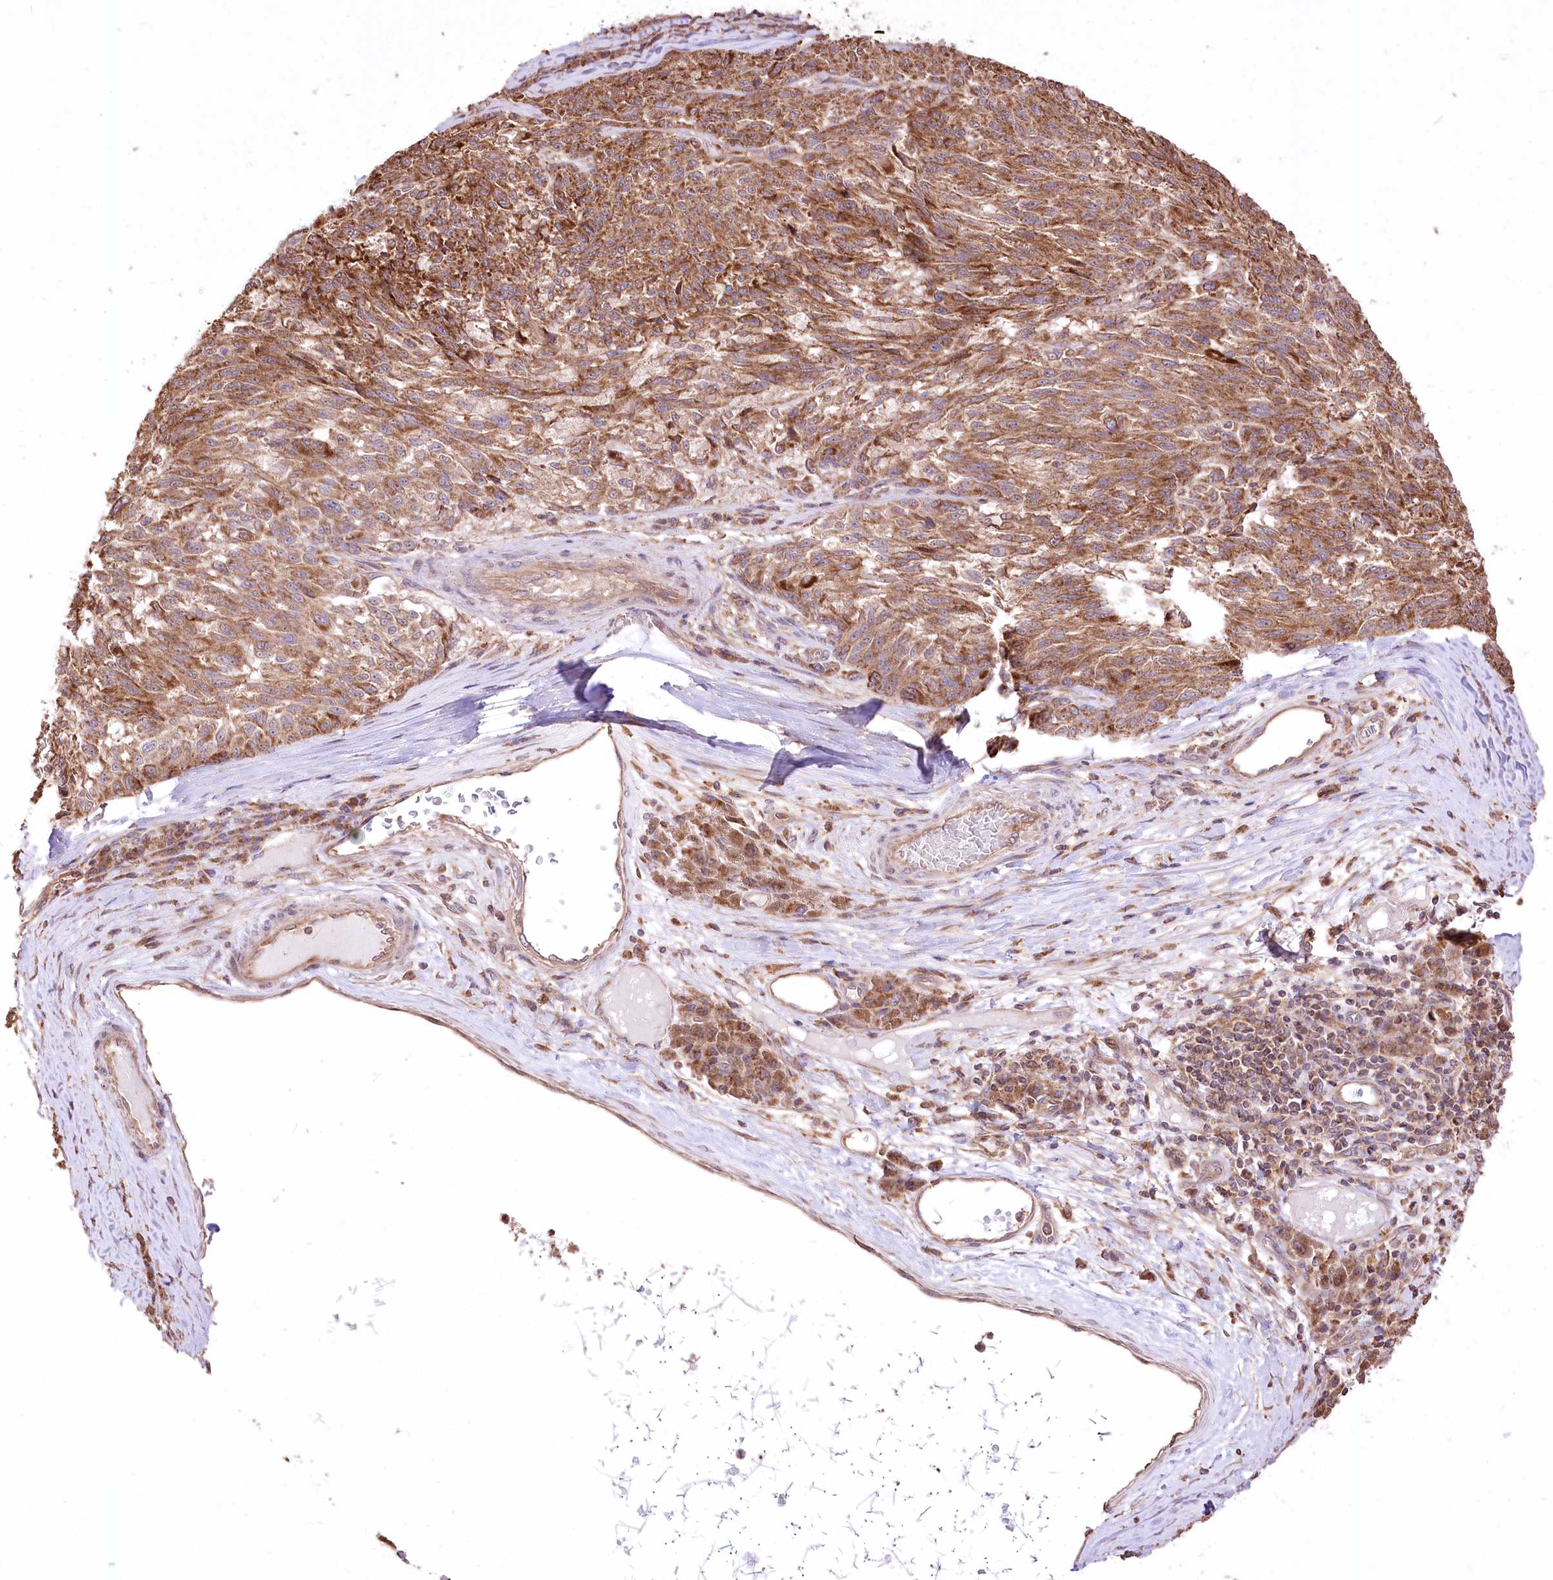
{"staining": {"intensity": "moderate", "quantity": ">75%", "location": "cytoplasmic/membranous"}, "tissue": "melanoma", "cell_type": "Tumor cells", "image_type": "cancer", "snomed": [{"axis": "morphology", "description": "Malignant melanoma, NOS"}, {"axis": "topography", "description": "Skin"}], "caption": "Melanoma was stained to show a protein in brown. There is medium levels of moderate cytoplasmic/membranous staining in about >75% of tumor cells. The staining is performed using DAB brown chromogen to label protein expression. The nuclei are counter-stained blue using hematoxylin.", "gene": "XYLB", "patient": {"sex": "male", "age": 53}}